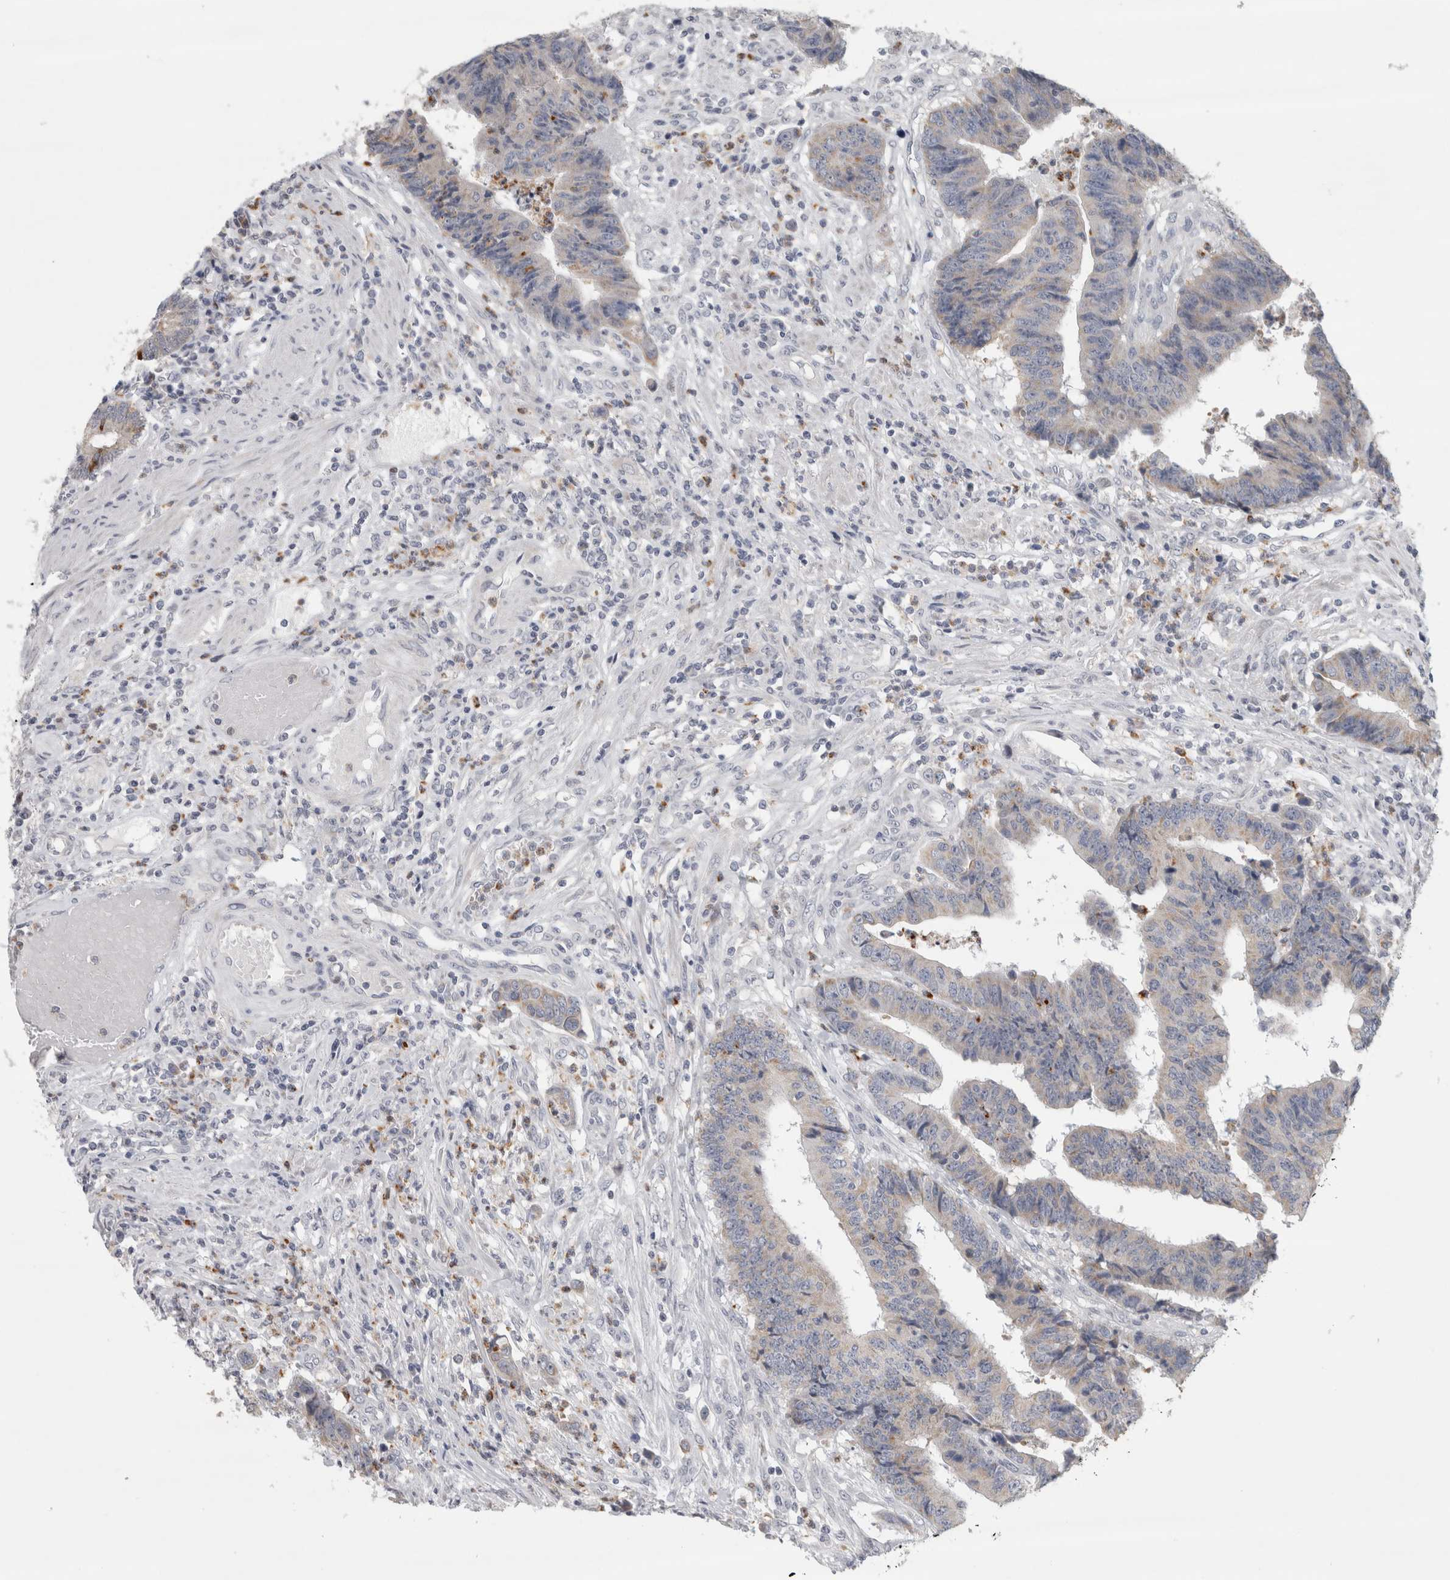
{"staining": {"intensity": "negative", "quantity": "none", "location": "none"}, "tissue": "colorectal cancer", "cell_type": "Tumor cells", "image_type": "cancer", "snomed": [{"axis": "morphology", "description": "Adenocarcinoma, NOS"}, {"axis": "topography", "description": "Rectum"}], "caption": "The immunohistochemistry (IHC) histopathology image has no significant staining in tumor cells of adenocarcinoma (colorectal) tissue.", "gene": "PTPRN2", "patient": {"sex": "male", "age": 84}}